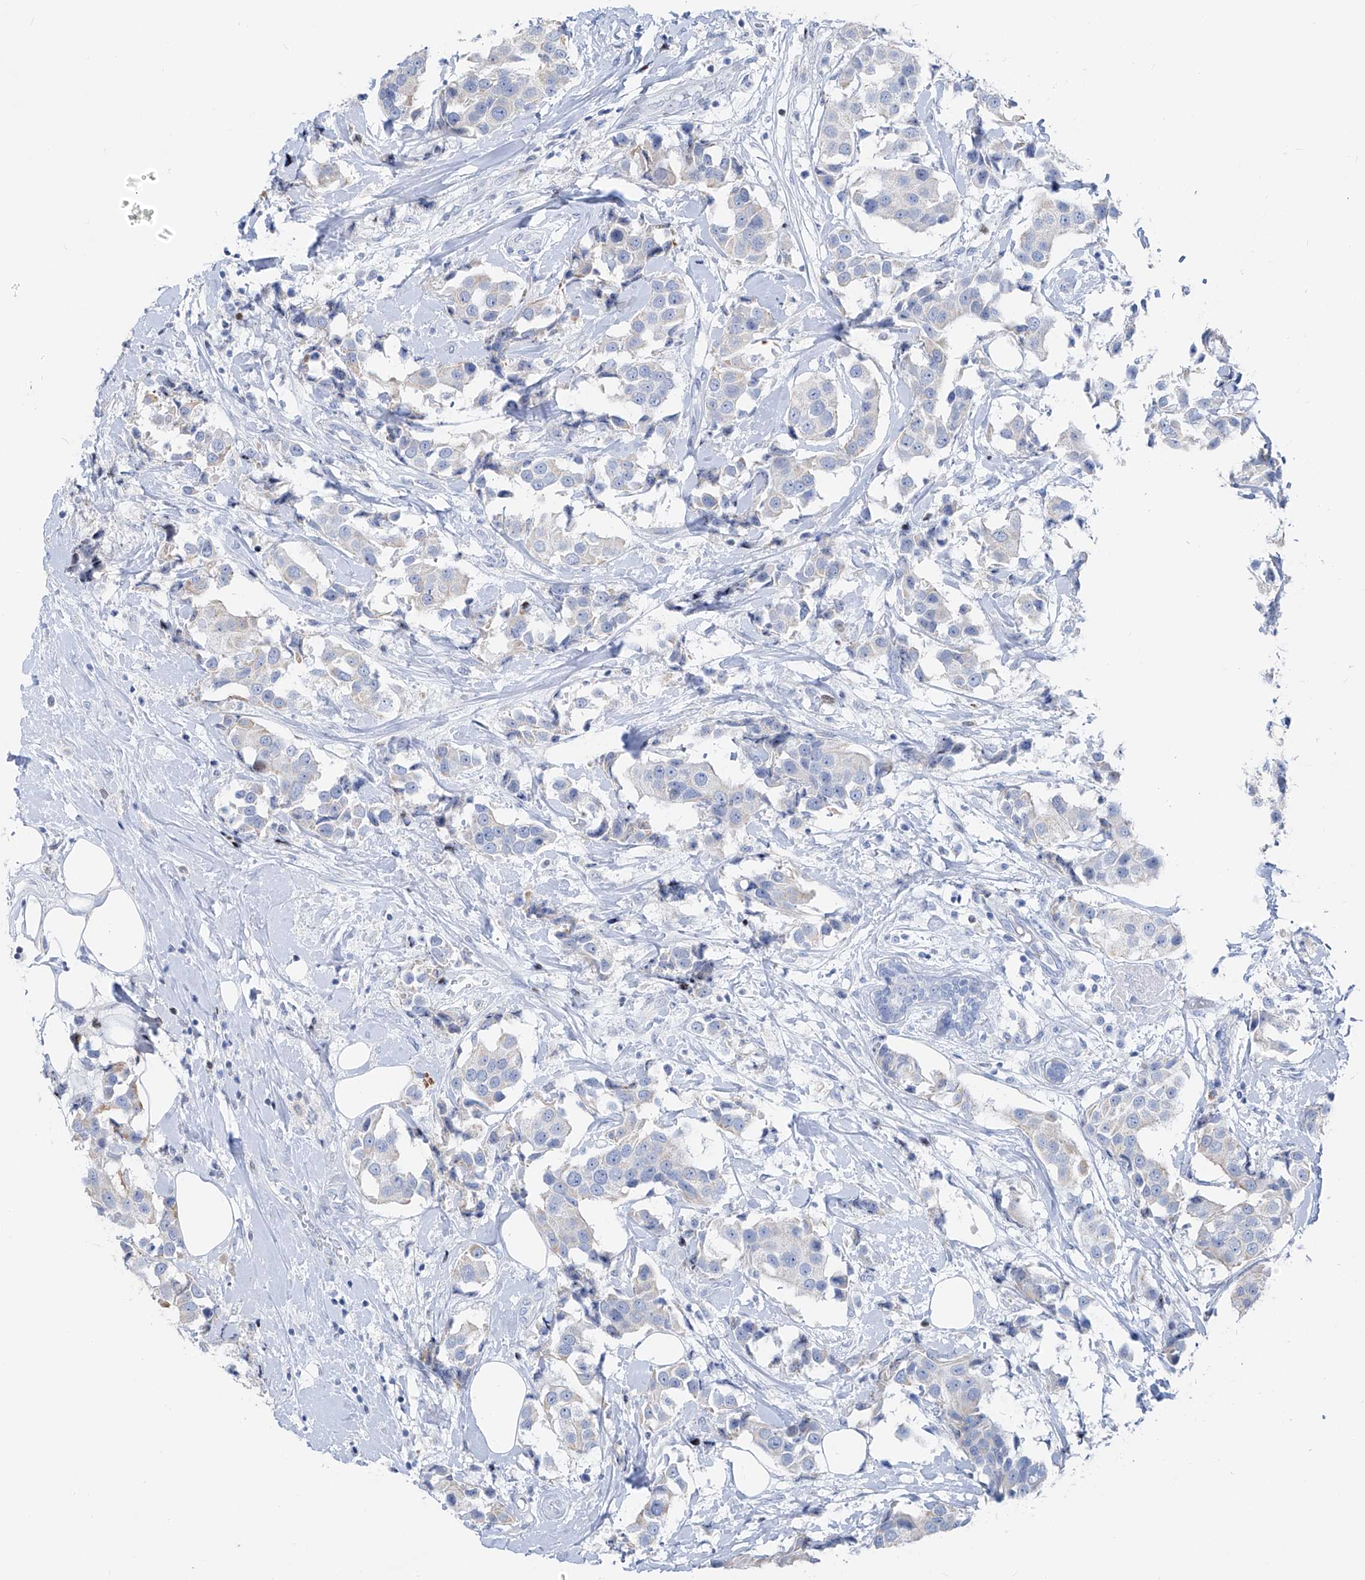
{"staining": {"intensity": "negative", "quantity": "none", "location": "none"}, "tissue": "breast cancer", "cell_type": "Tumor cells", "image_type": "cancer", "snomed": [{"axis": "morphology", "description": "Normal tissue, NOS"}, {"axis": "morphology", "description": "Duct carcinoma"}, {"axis": "topography", "description": "Breast"}], "caption": "Breast invasive ductal carcinoma stained for a protein using IHC exhibits no staining tumor cells.", "gene": "FRS3", "patient": {"sex": "female", "age": 39}}